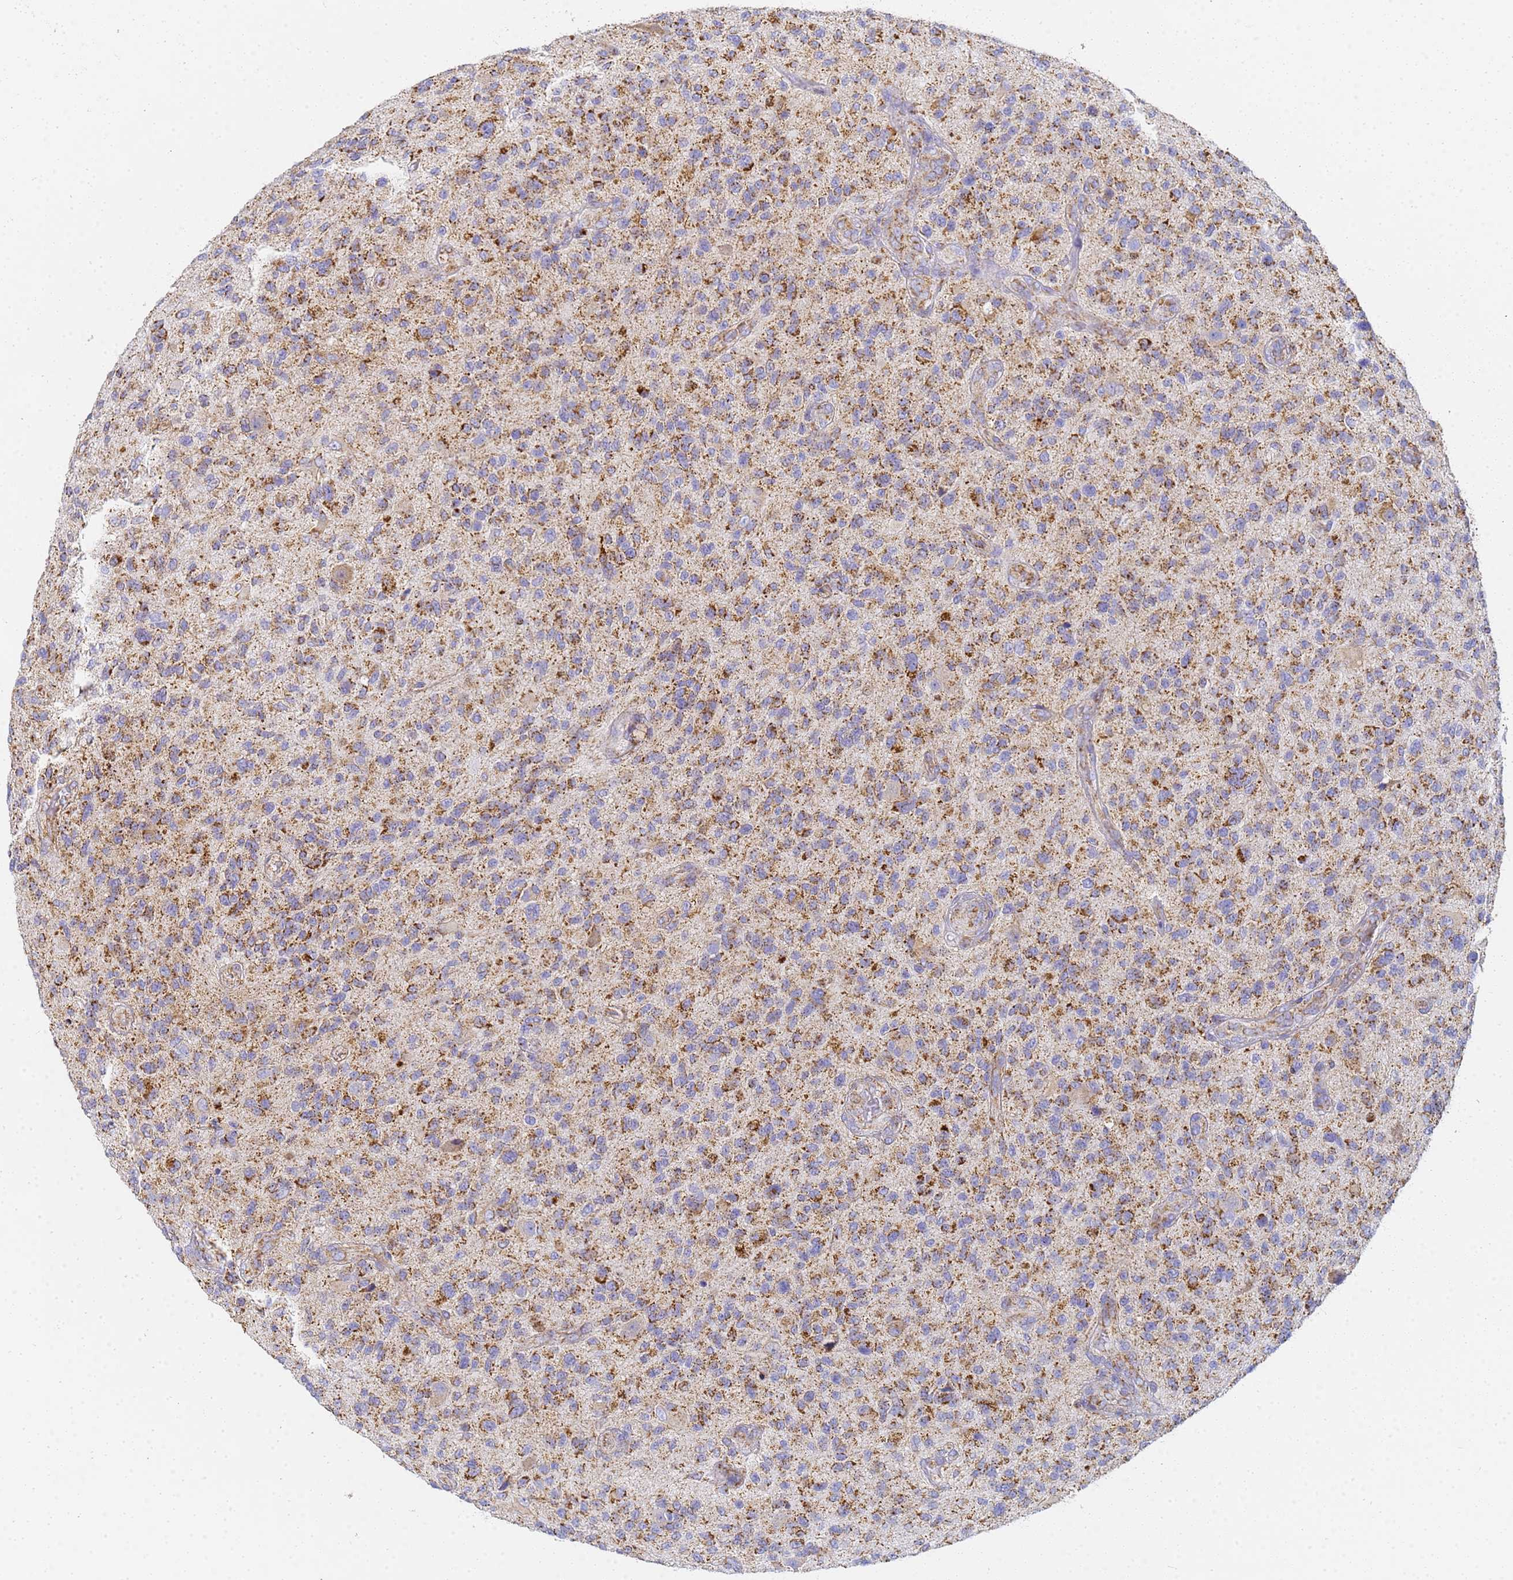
{"staining": {"intensity": "strong", "quantity": "25%-75%", "location": "cytoplasmic/membranous"}, "tissue": "glioma", "cell_type": "Tumor cells", "image_type": "cancer", "snomed": [{"axis": "morphology", "description": "Glioma, malignant, High grade"}, {"axis": "topography", "description": "Brain"}], "caption": "A micrograph showing strong cytoplasmic/membranous positivity in approximately 25%-75% of tumor cells in glioma, as visualized by brown immunohistochemical staining.", "gene": "CNIH4", "patient": {"sex": "male", "age": 47}}